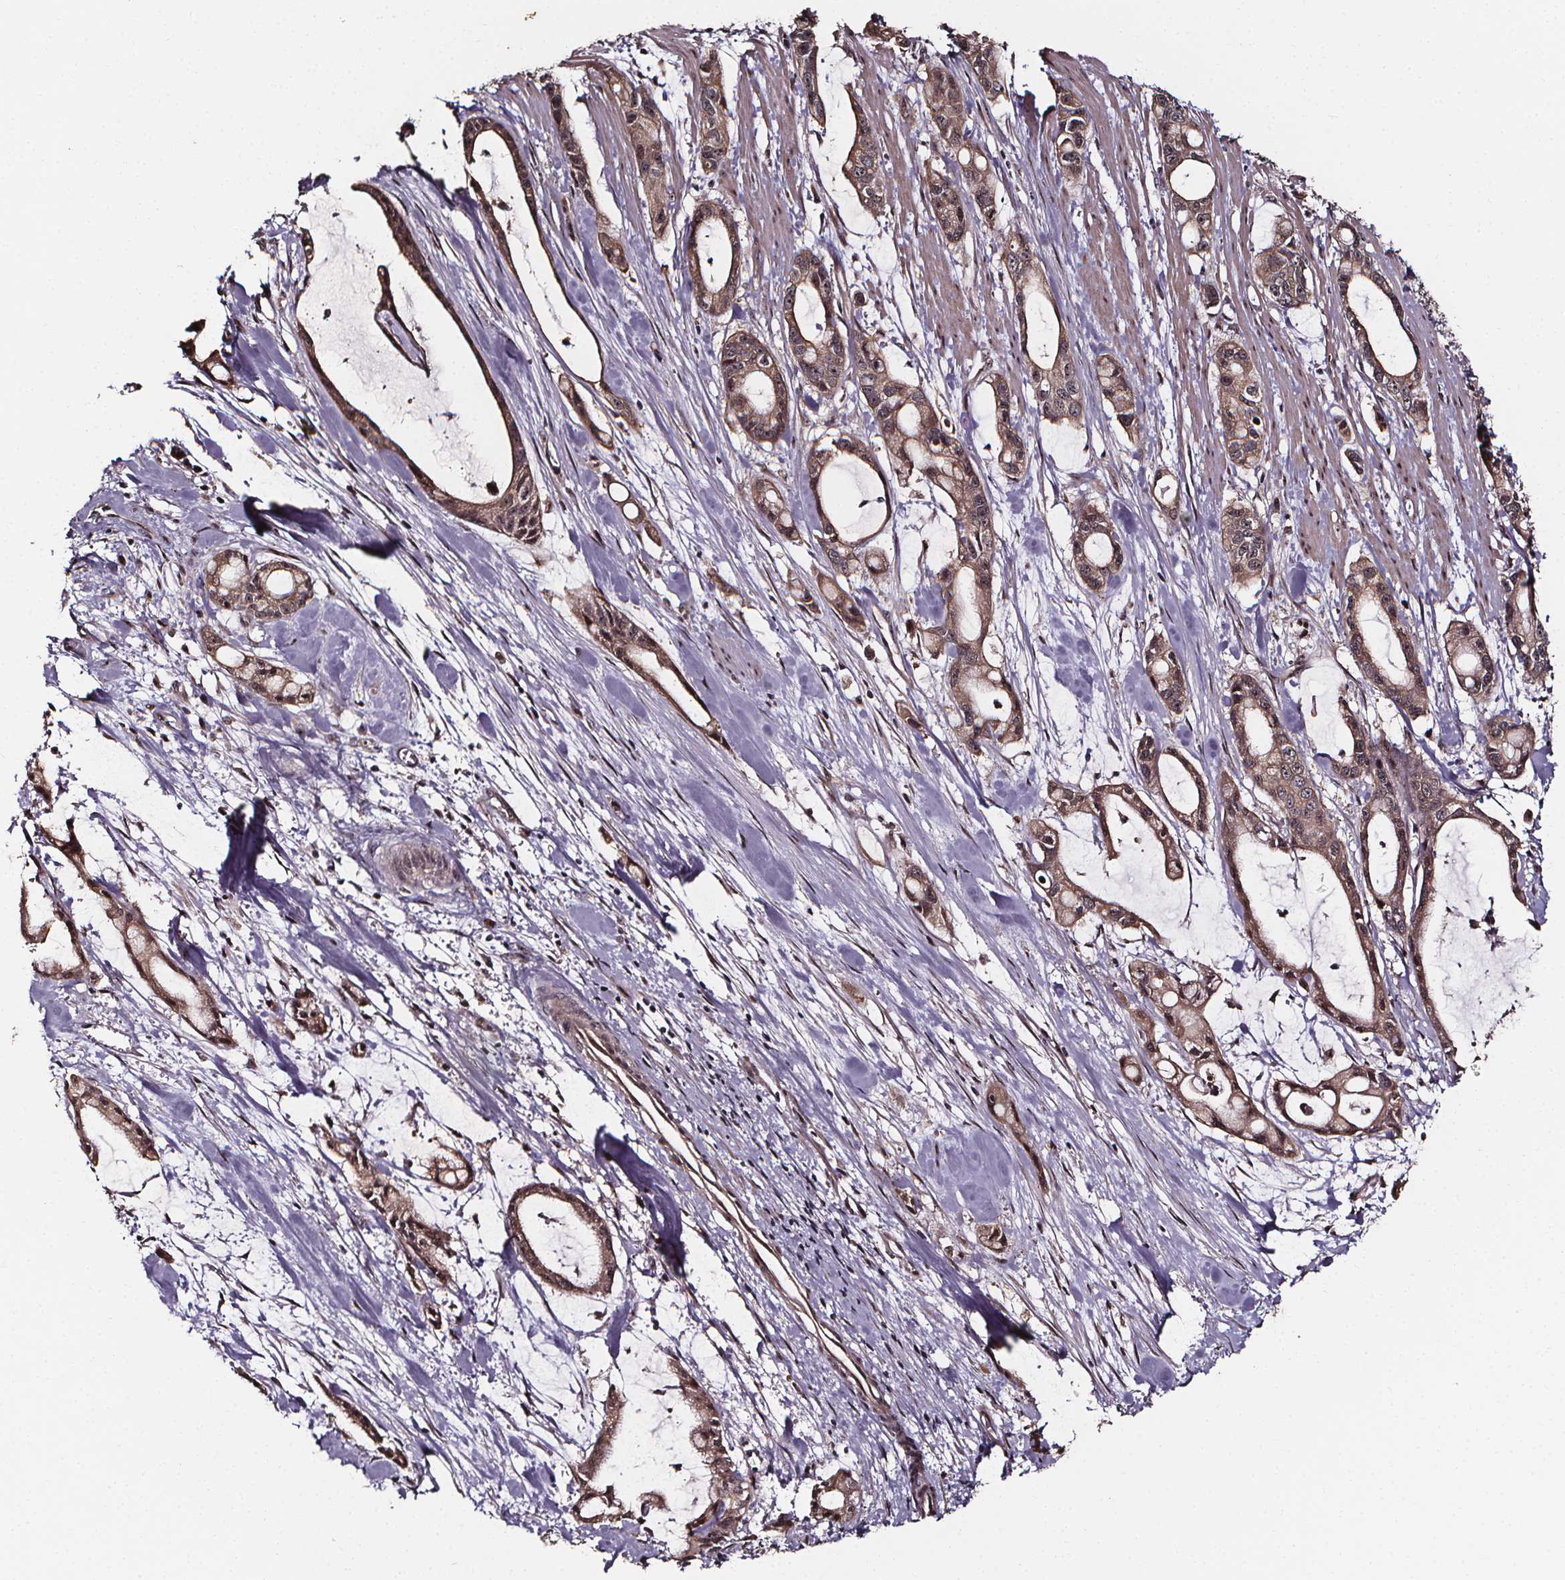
{"staining": {"intensity": "weak", "quantity": ">75%", "location": "cytoplasmic/membranous,nuclear"}, "tissue": "pancreatic cancer", "cell_type": "Tumor cells", "image_type": "cancer", "snomed": [{"axis": "morphology", "description": "Adenocarcinoma, NOS"}, {"axis": "topography", "description": "Pancreas"}], "caption": "Immunohistochemistry (IHC) (DAB) staining of adenocarcinoma (pancreatic) shows weak cytoplasmic/membranous and nuclear protein positivity in about >75% of tumor cells.", "gene": "DDIT3", "patient": {"sex": "male", "age": 48}}